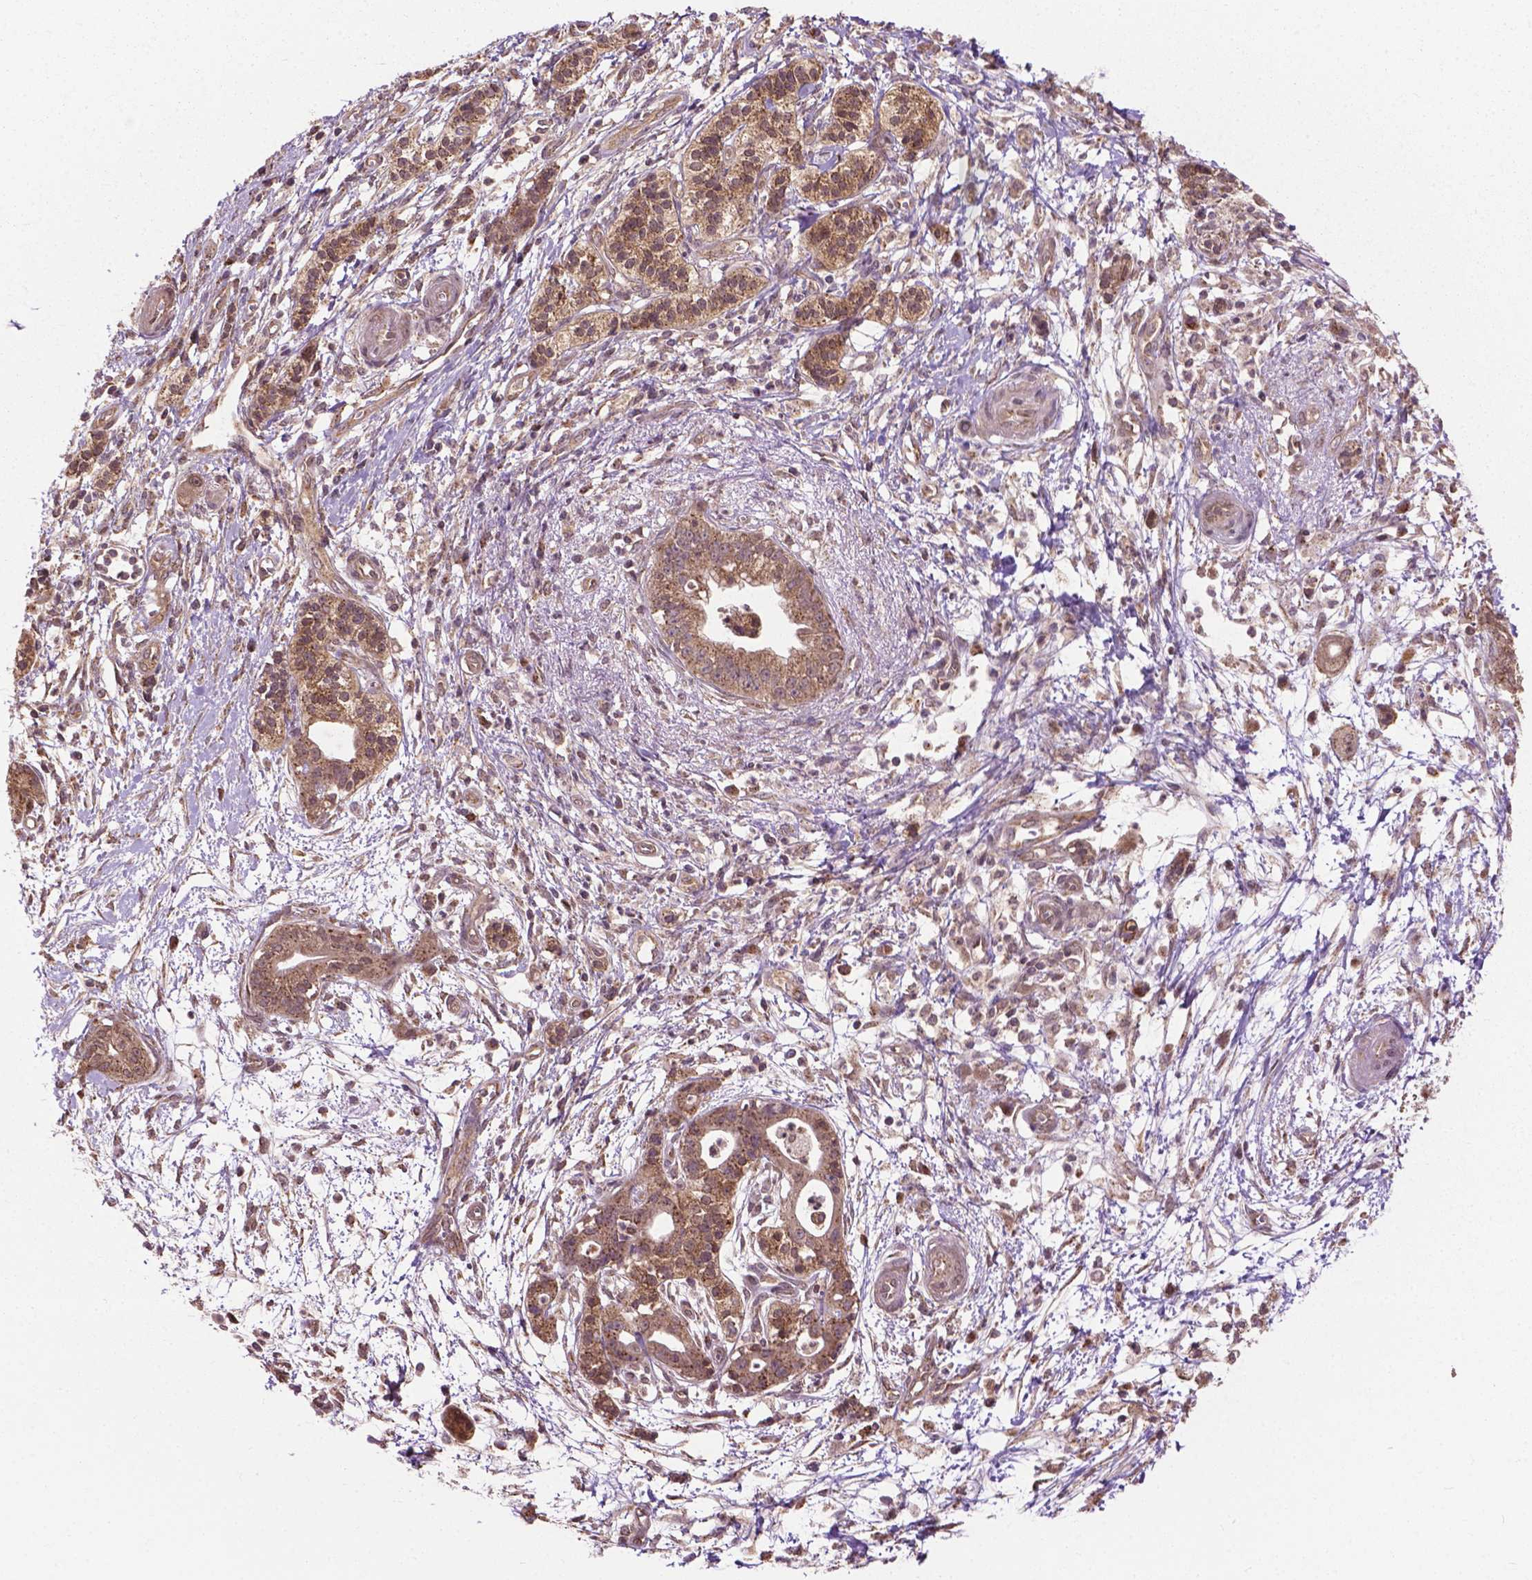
{"staining": {"intensity": "moderate", "quantity": ">75%", "location": "cytoplasmic/membranous"}, "tissue": "pancreatic cancer", "cell_type": "Tumor cells", "image_type": "cancer", "snomed": [{"axis": "morphology", "description": "Normal tissue, NOS"}, {"axis": "morphology", "description": "Adenocarcinoma, NOS"}, {"axis": "topography", "description": "Lymph node"}, {"axis": "topography", "description": "Pancreas"}], "caption": "The photomicrograph reveals staining of adenocarcinoma (pancreatic), revealing moderate cytoplasmic/membranous protein expression (brown color) within tumor cells.", "gene": "PPP1CB", "patient": {"sex": "female", "age": 58}}